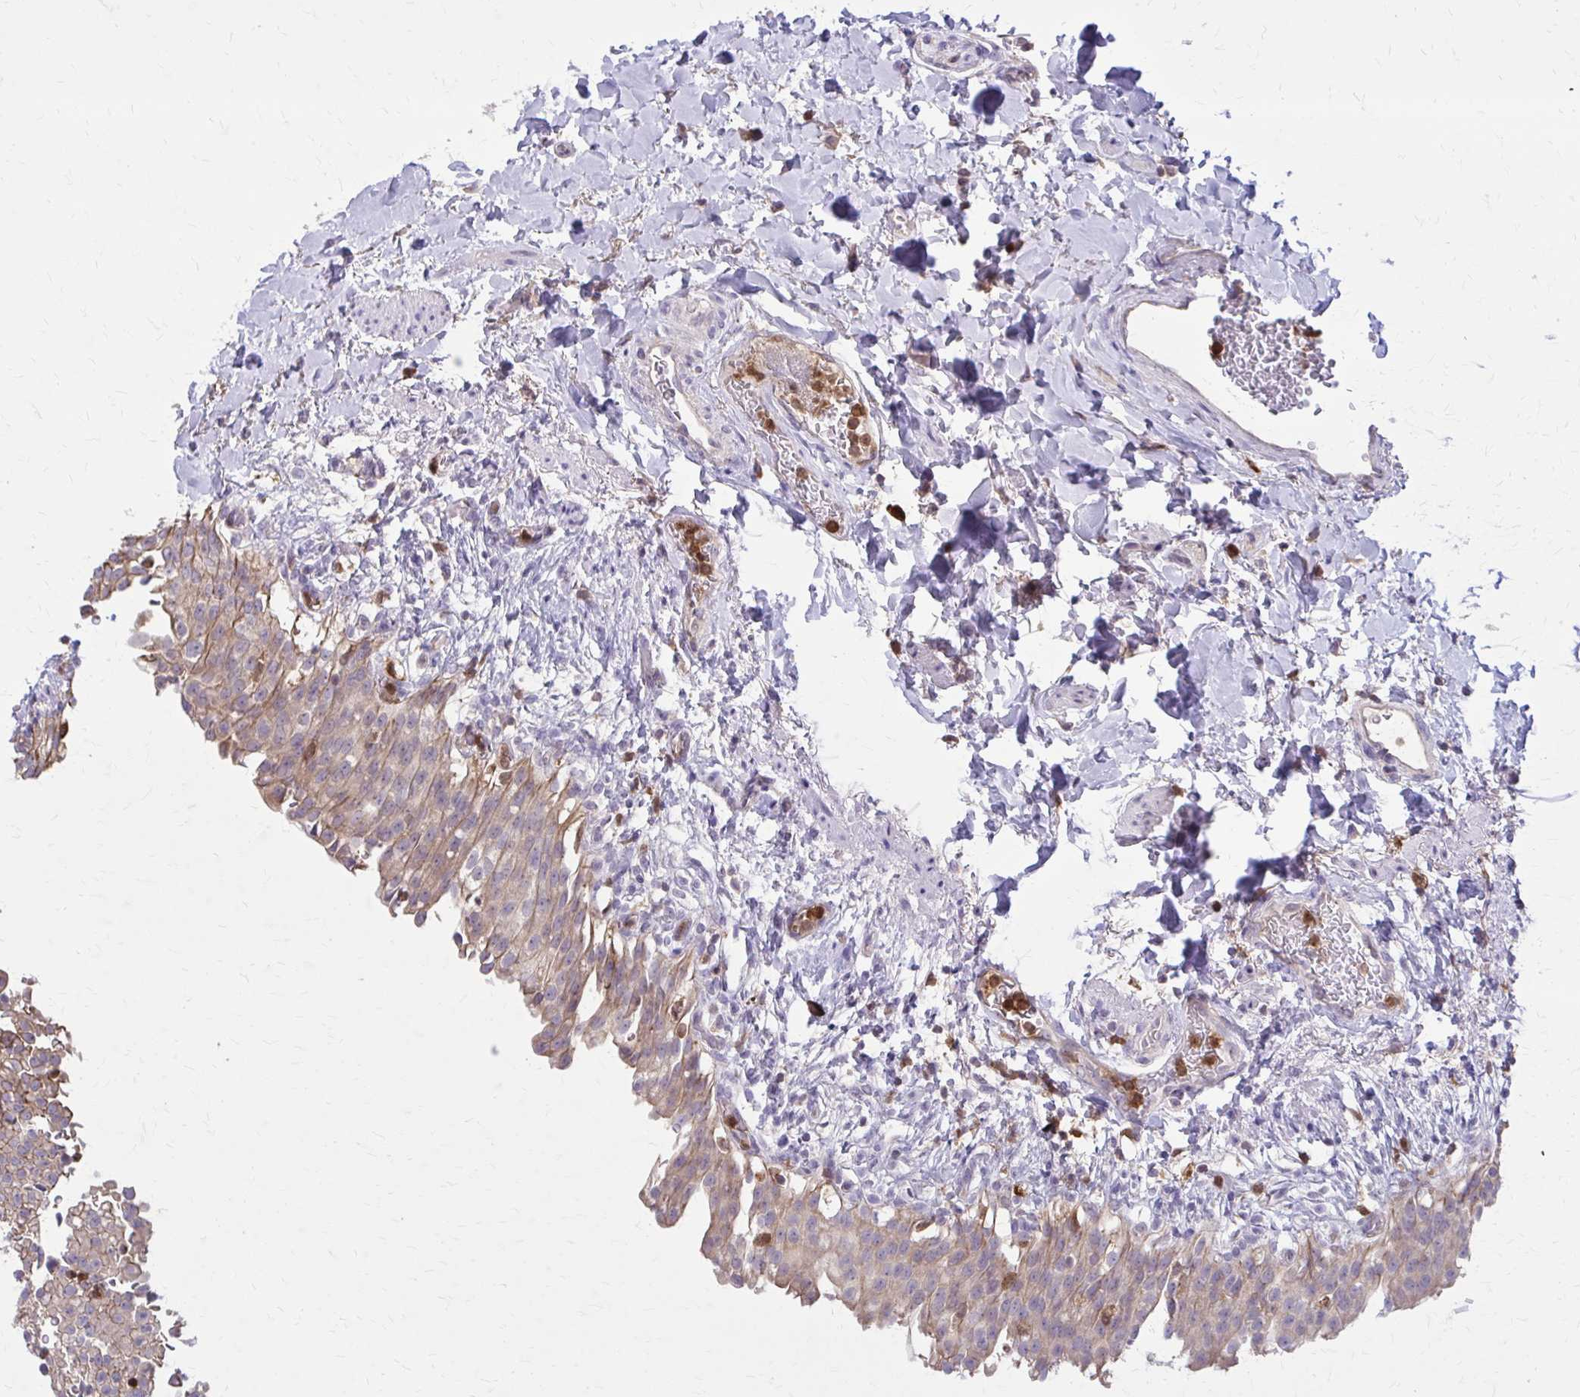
{"staining": {"intensity": "weak", "quantity": ">75%", "location": "cytoplasmic/membranous"}, "tissue": "urinary bladder", "cell_type": "Urothelial cells", "image_type": "normal", "snomed": [{"axis": "morphology", "description": "Normal tissue, NOS"}, {"axis": "topography", "description": "Urinary bladder"}, {"axis": "topography", "description": "Peripheral nerve tissue"}], "caption": "Immunohistochemical staining of unremarkable urinary bladder shows low levels of weak cytoplasmic/membranous positivity in approximately >75% of urothelial cells.", "gene": "NRBF2", "patient": {"sex": "female", "age": 60}}